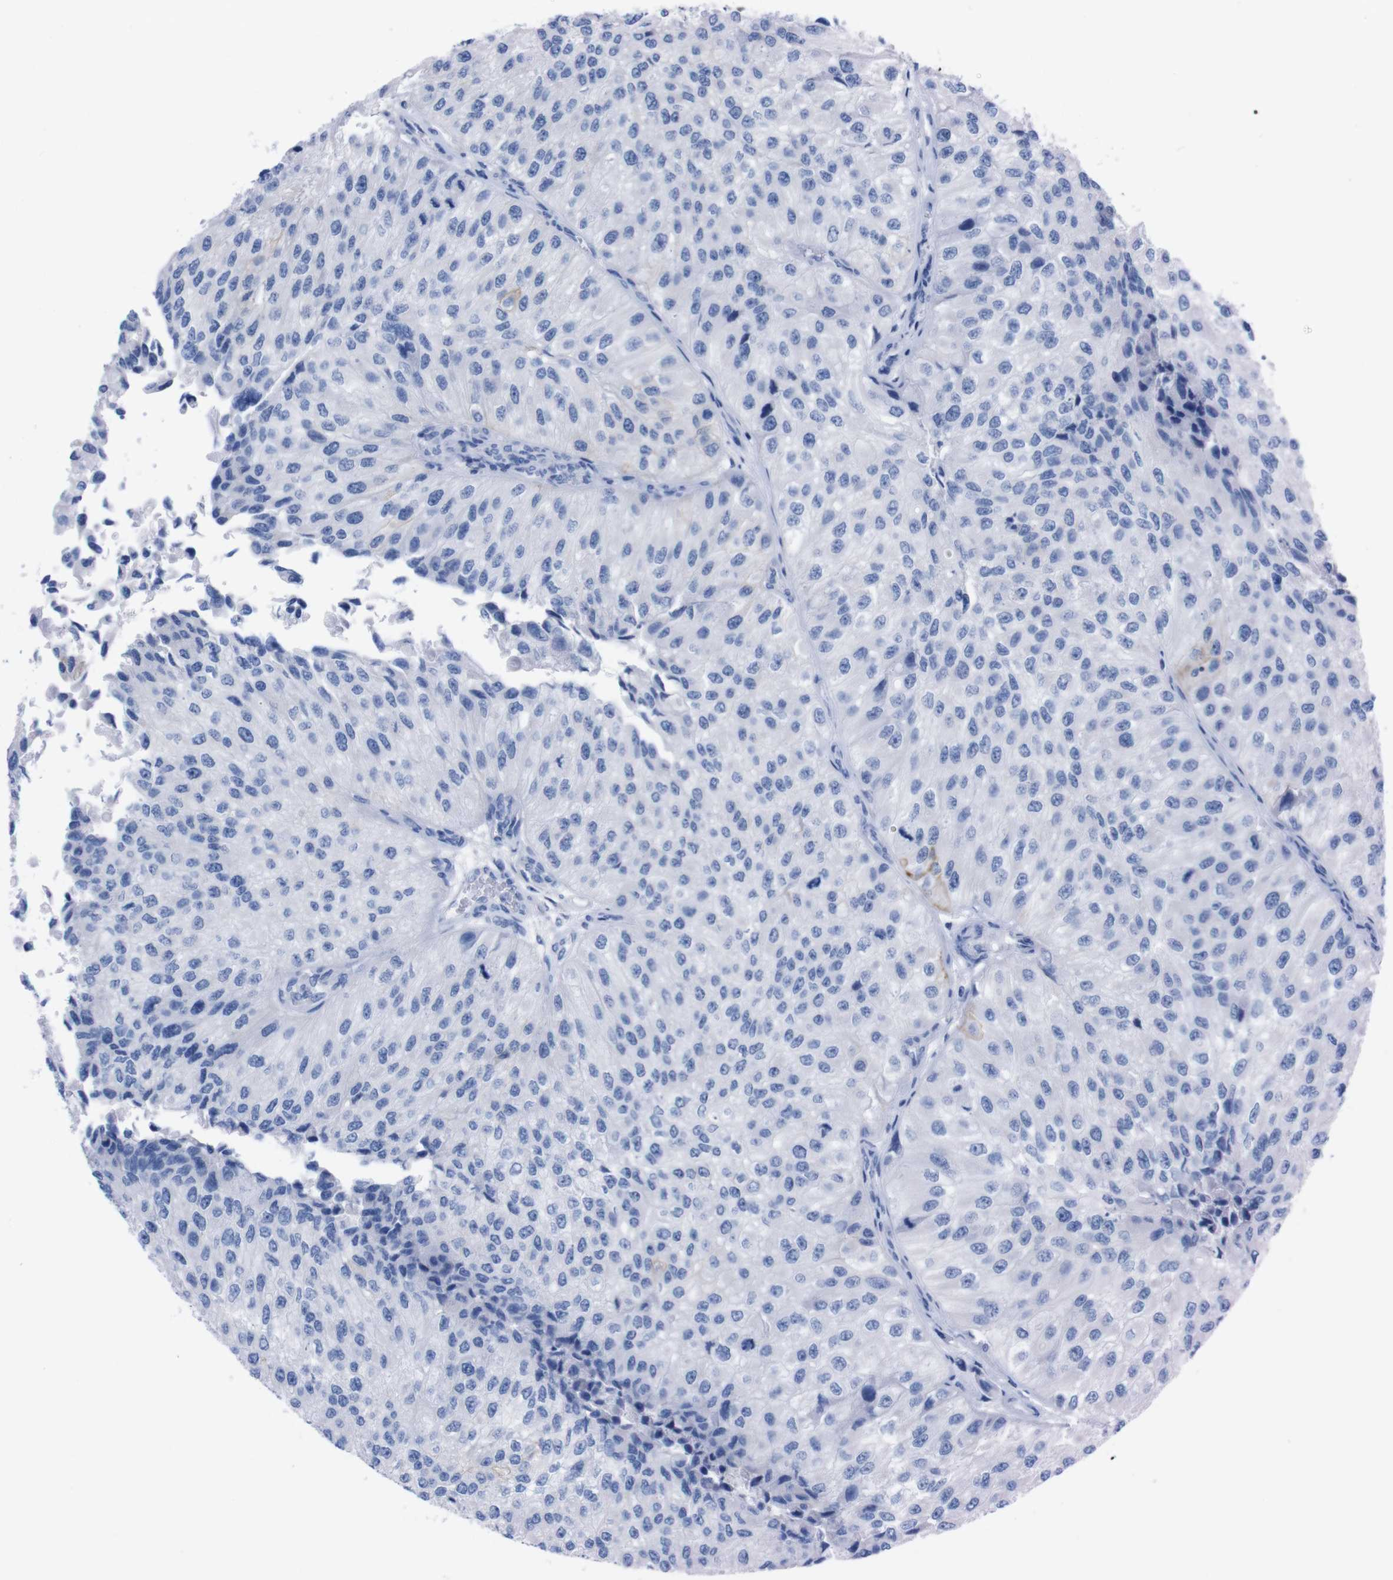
{"staining": {"intensity": "negative", "quantity": "none", "location": "none"}, "tissue": "urothelial cancer", "cell_type": "Tumor cells", "image_type": "cancer", "snomed": [{"axis": "morphology", "description": "Urothelial carcinoma, High grade"}, {"axis": "topography", "description": "Kidney"}, {"axis": "topography", "description": "Urinary bladder"}], "caption": "This is an immunohistochemistry (IHC) micrograph of urothelial cancer. There is no expression in tumor cells.", "gene": "TMEM243", "patient": {"sex": "male", "age": 77}}